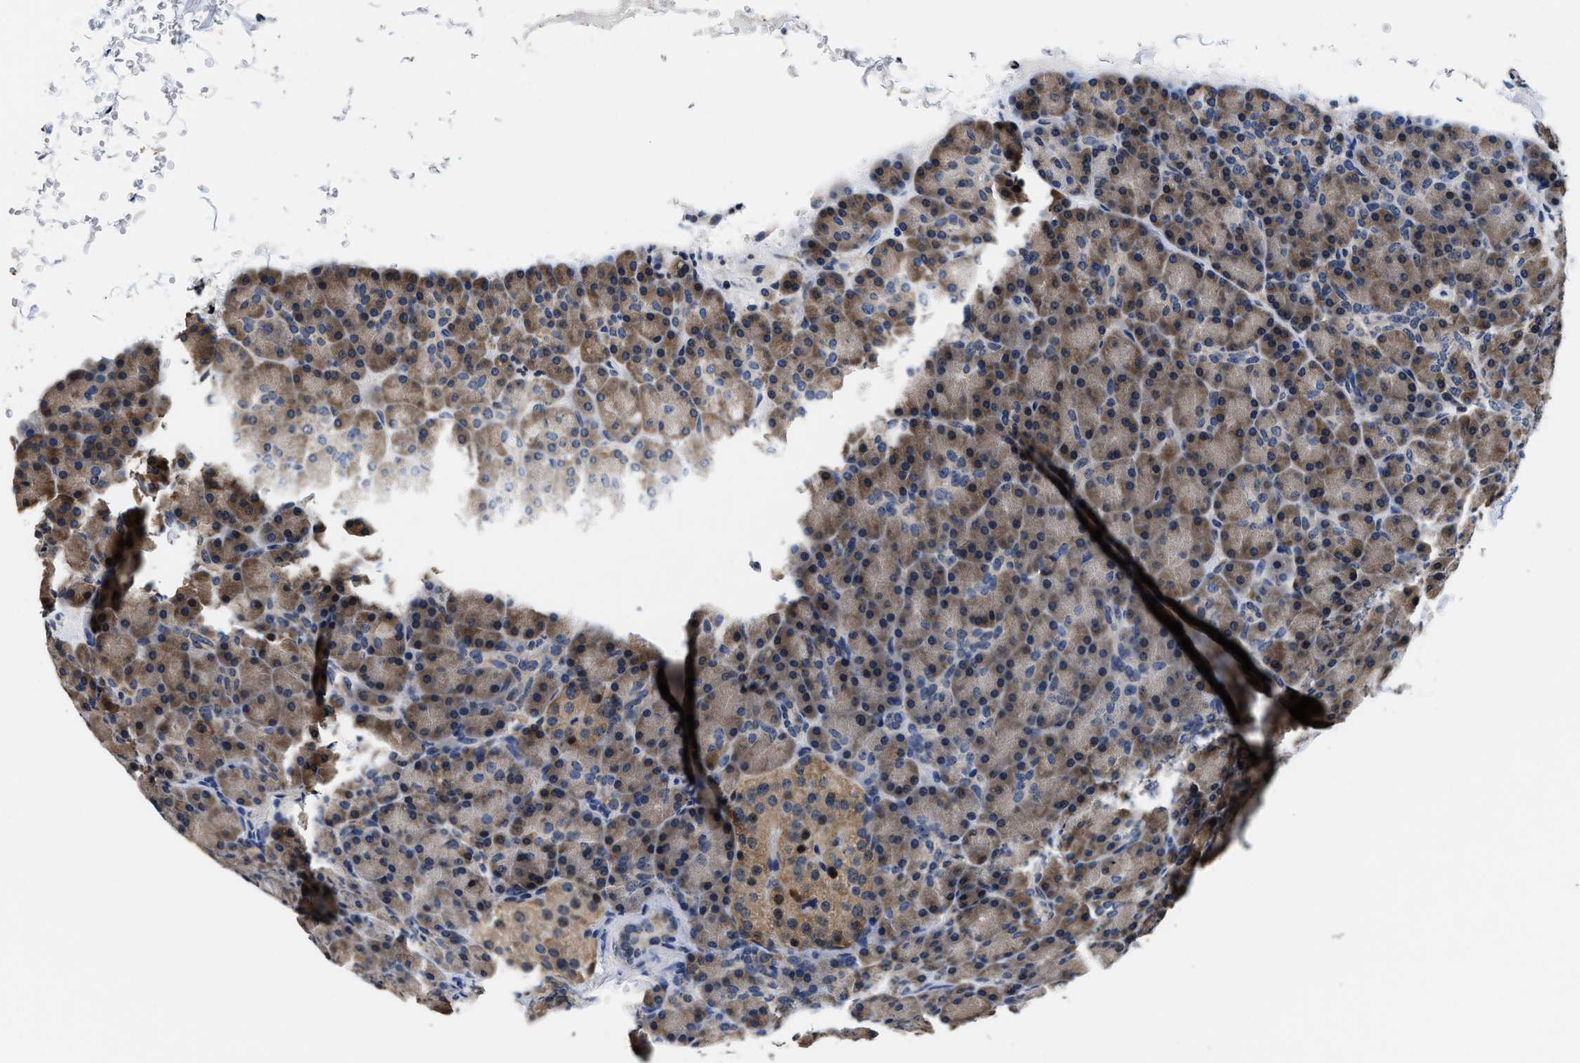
{"staining": {"intensity": "strong", "quantity": "<25%", "location": "cytoplasmic/membranous"}, "tissue": "pancreas", "cell_type": "Exocrine glandular cells", "image_type": "normal", "snomed": [{"axis": "morphology", "description": "Normal tissue, NOS"}, {"axis": "topography", "description": "Pancreas"}], "caption": "Immunohistochemical staining of normal pancreas shows strong cytoplasmic/membranous protein staining in about <25% of exocrine glandular cells.", "gene": "PHPT1", "patient": {"sex": "female", "age": 43}}